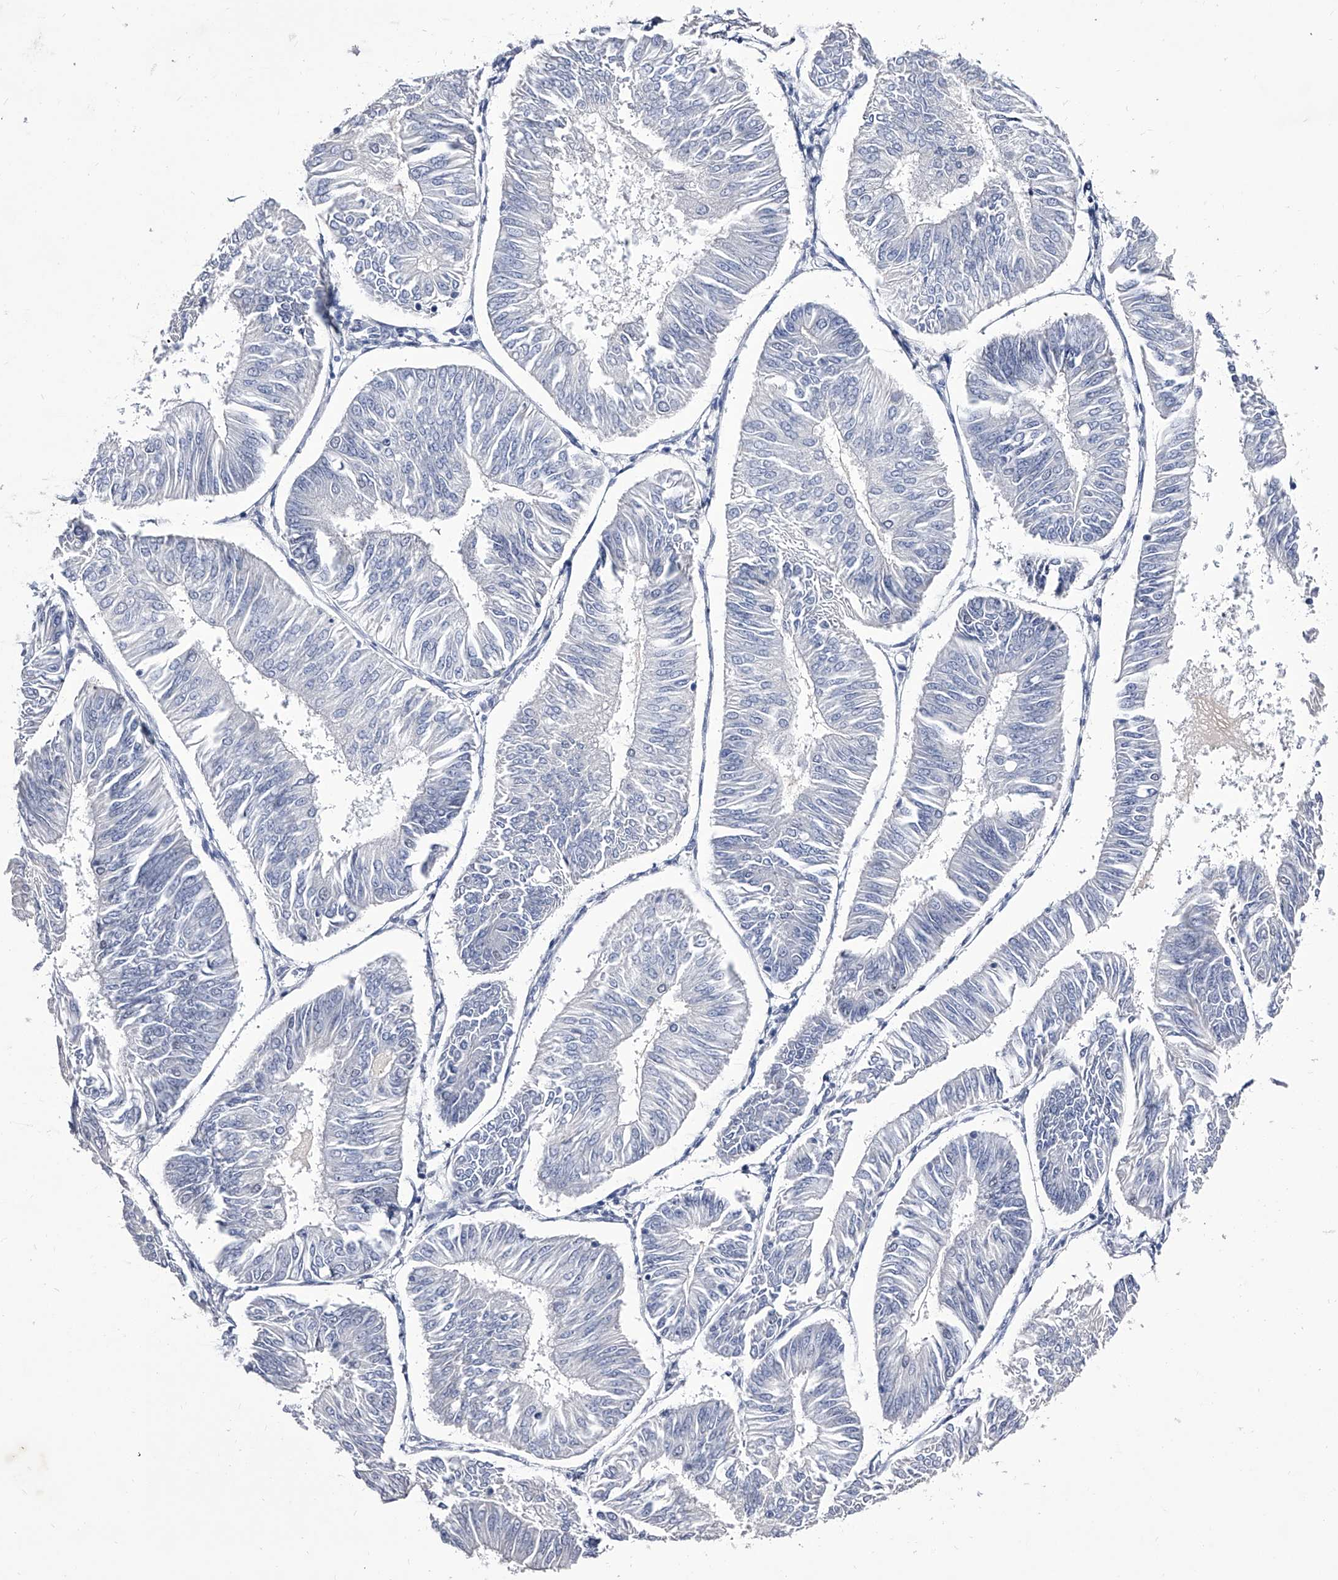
{"staining": {"intensity": "negative", "quantity": "none", "location": "none"}, "tissue": "endometrial cancer", "cell_type": "Tumor cells", "image_type": "cancer", "snomed": [{"axis": "morphology", "description": "Adenocarcinoma, NOS"}, {"axis": "topography", "description": "Endometrium"}], "caption": "A histopathology image of endometrial adenocarcinoma stained for a protein displays no brown staining in tumor cells. (Immunohistochemistry, brightfield microscopy, high magnification).", "gene": "CRISP2", "patient": {"sex": "female", "age": 58}}